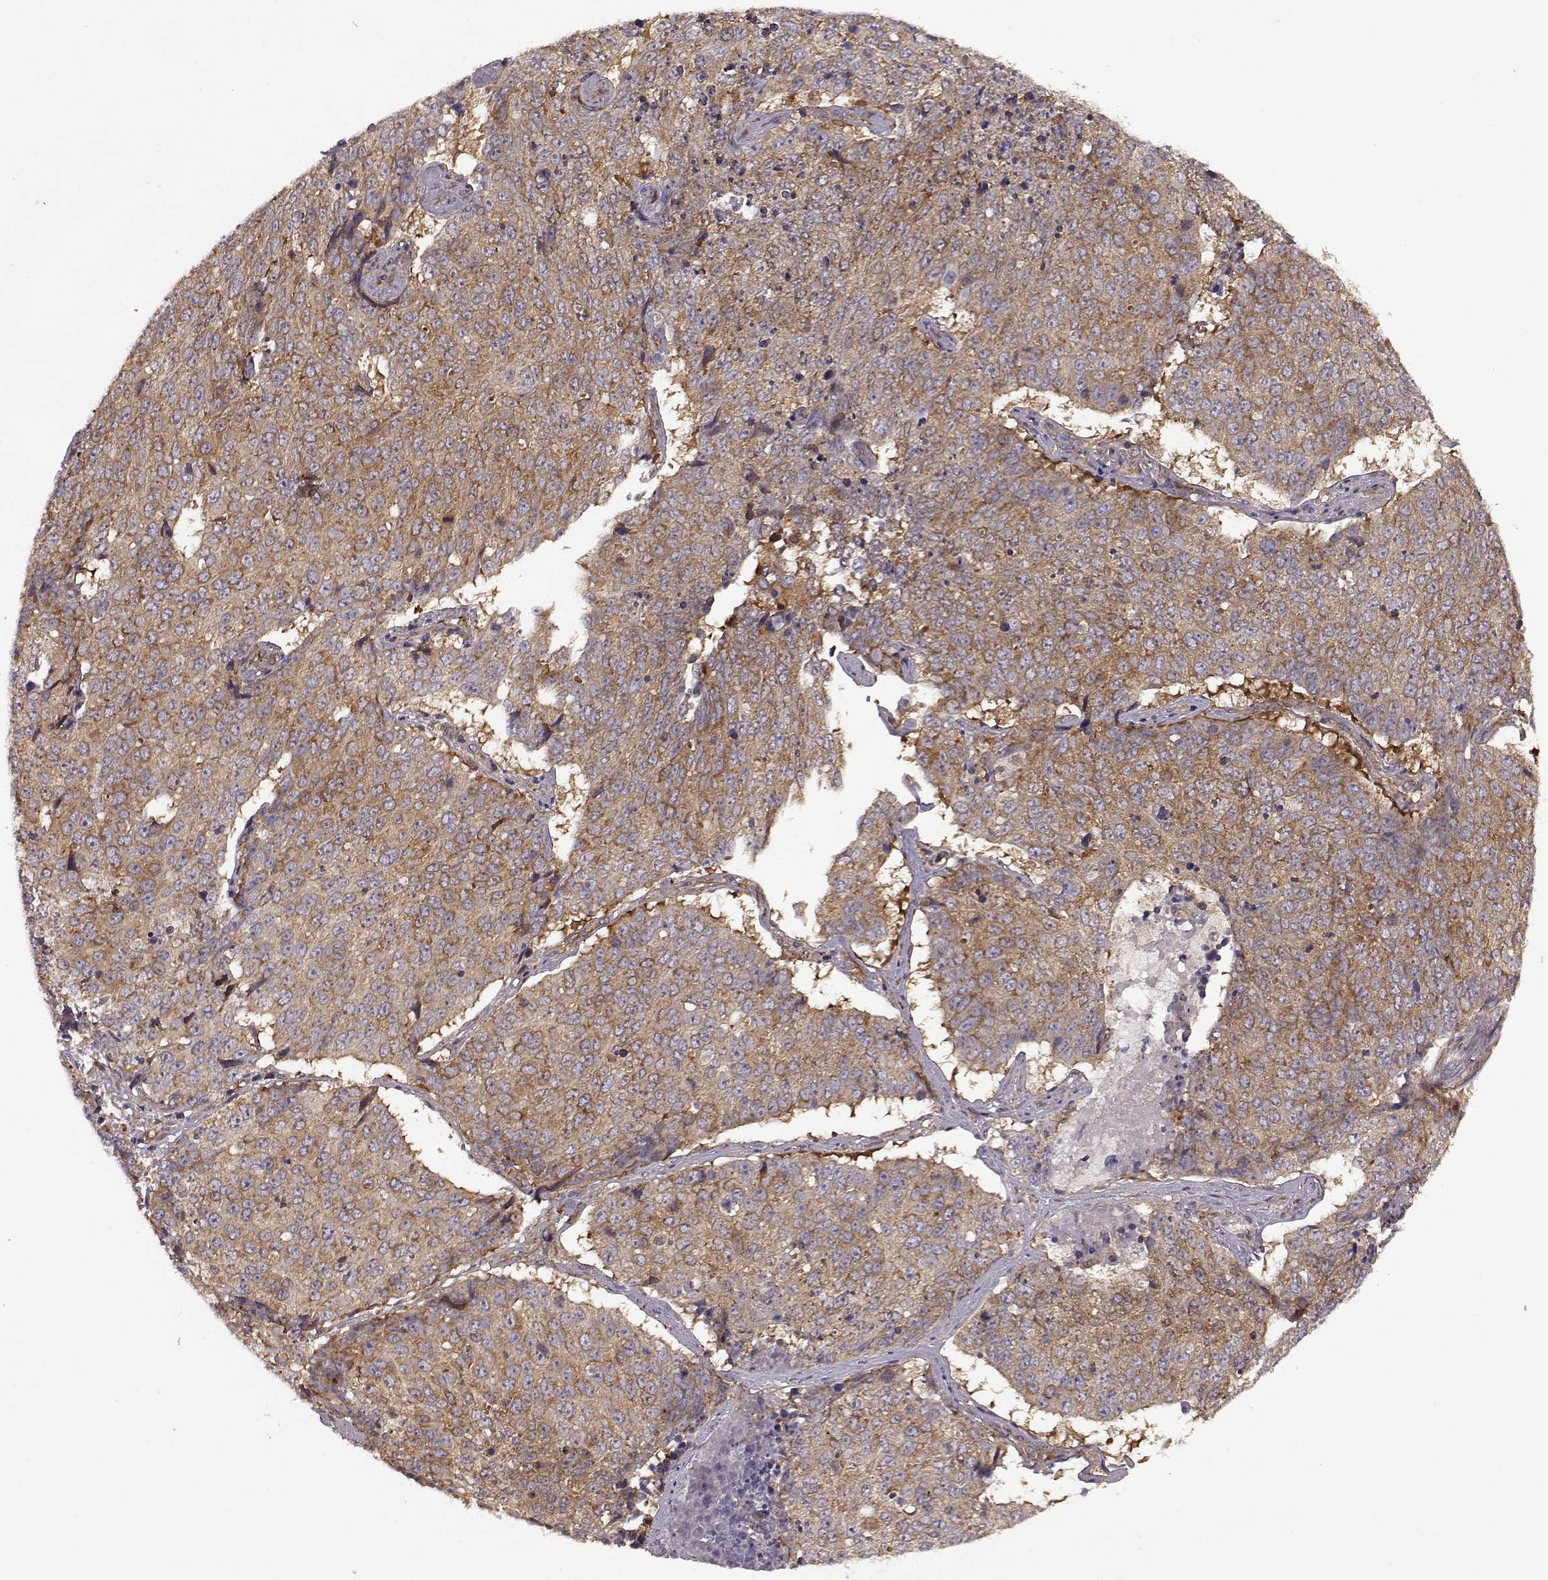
{"staining": {"intensity": "moderate", "quantity": ">75%", "location": "cytoplasmic/membranous"}, "tissue": "lung cancer", "cell_type": "Tumor cells", "image_type": "cancer", "snomed": [{"axis": "morphology", "description": "Normal tissue, NOS"}, {"axis": "morphology", "description": "Squamous cell carcinoma, NOS"}, {"axis": "topography", "description": "Bronchus"}, {"axis": "topography", "description": "Lung"}], "caption": "Protein expression analysis of lung cancer shows moderate cytoplasmic/membranous expression in about >75% of tumor cells.", "gene": "URI1", "patient": {"sex": "male", "age": 64}}